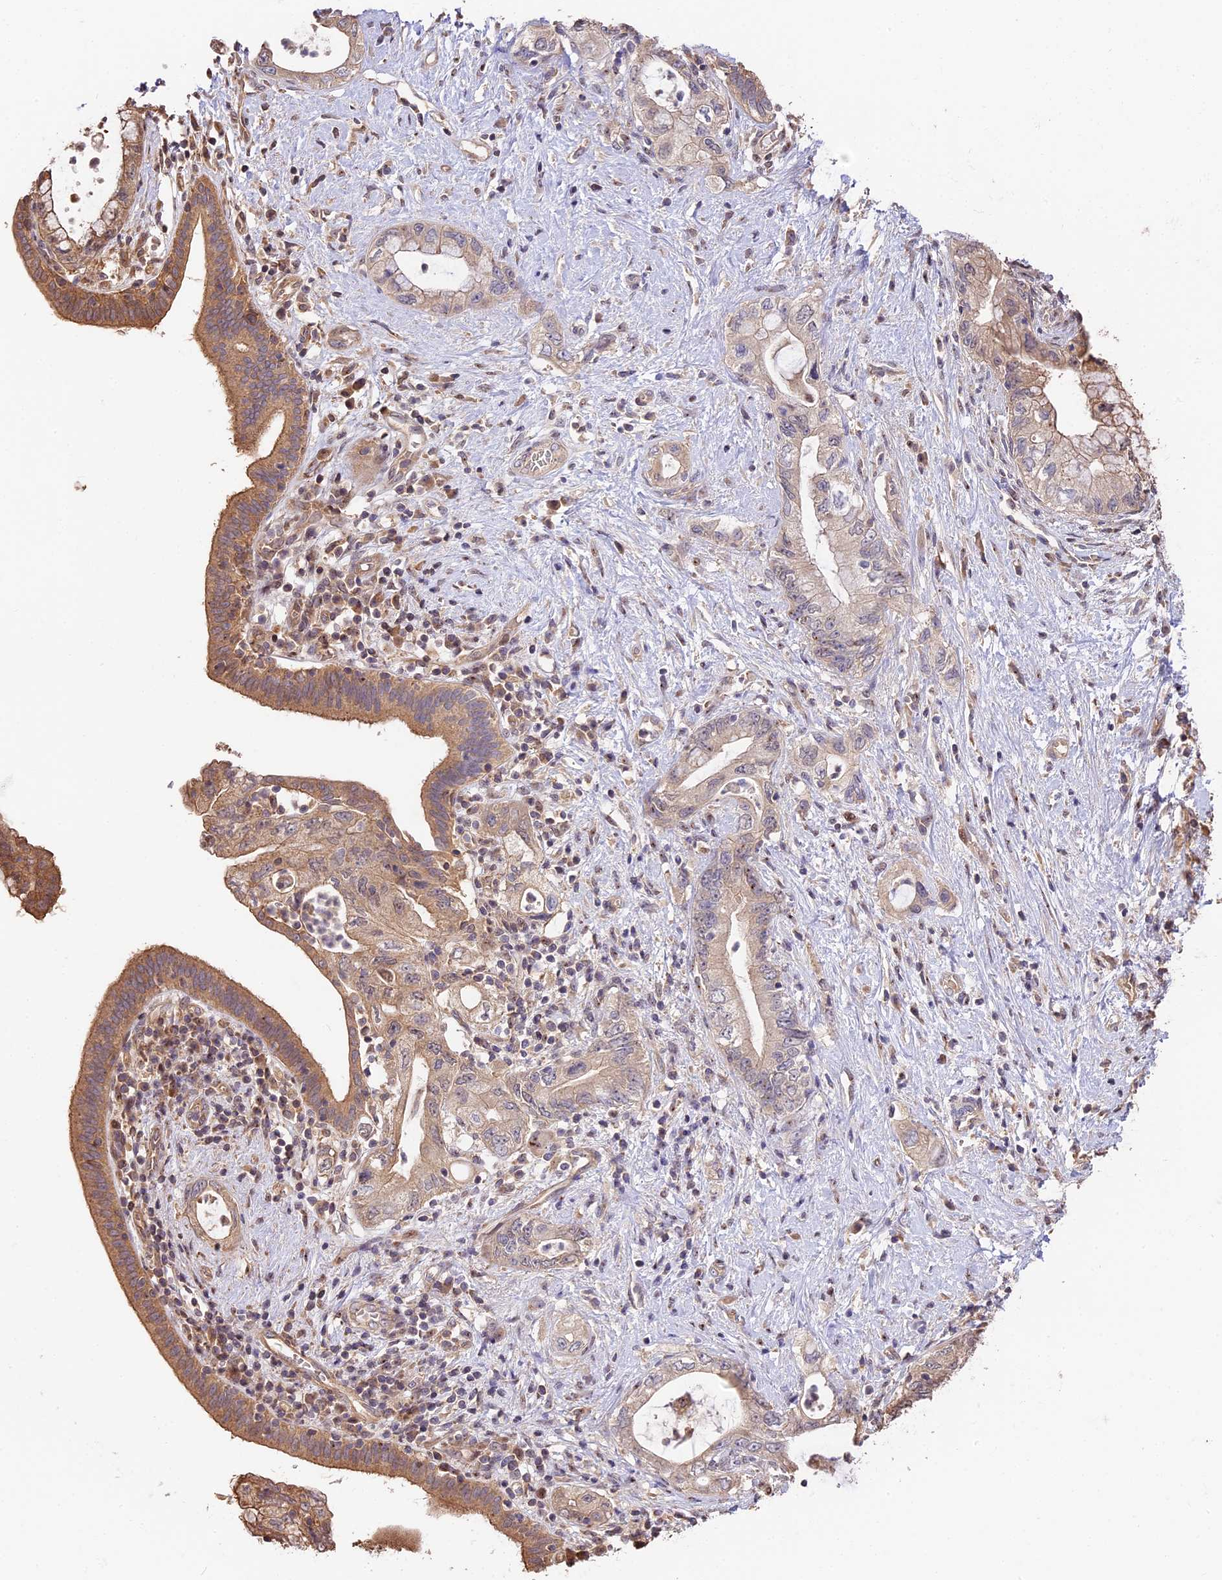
{"staining": {"intensity": "weak", "quantity": "<25%", "location": "cytoplasmic/membranous"}, "tissue": "pancreatic cancer", "cell_type": "Tumor cells", "image_type": "cancer", "snomed": [{"axis": "morphology", "description": "Adenocarcinoma, NOS"}, {"axis": "topography", "description": "Pancreas"}], "caption": "Tumor cells show no significant protein staining in pancreatic adenocarcinoma.", "gene": "PPP1R37", "patient": {"sex": "female", "age": 73}}